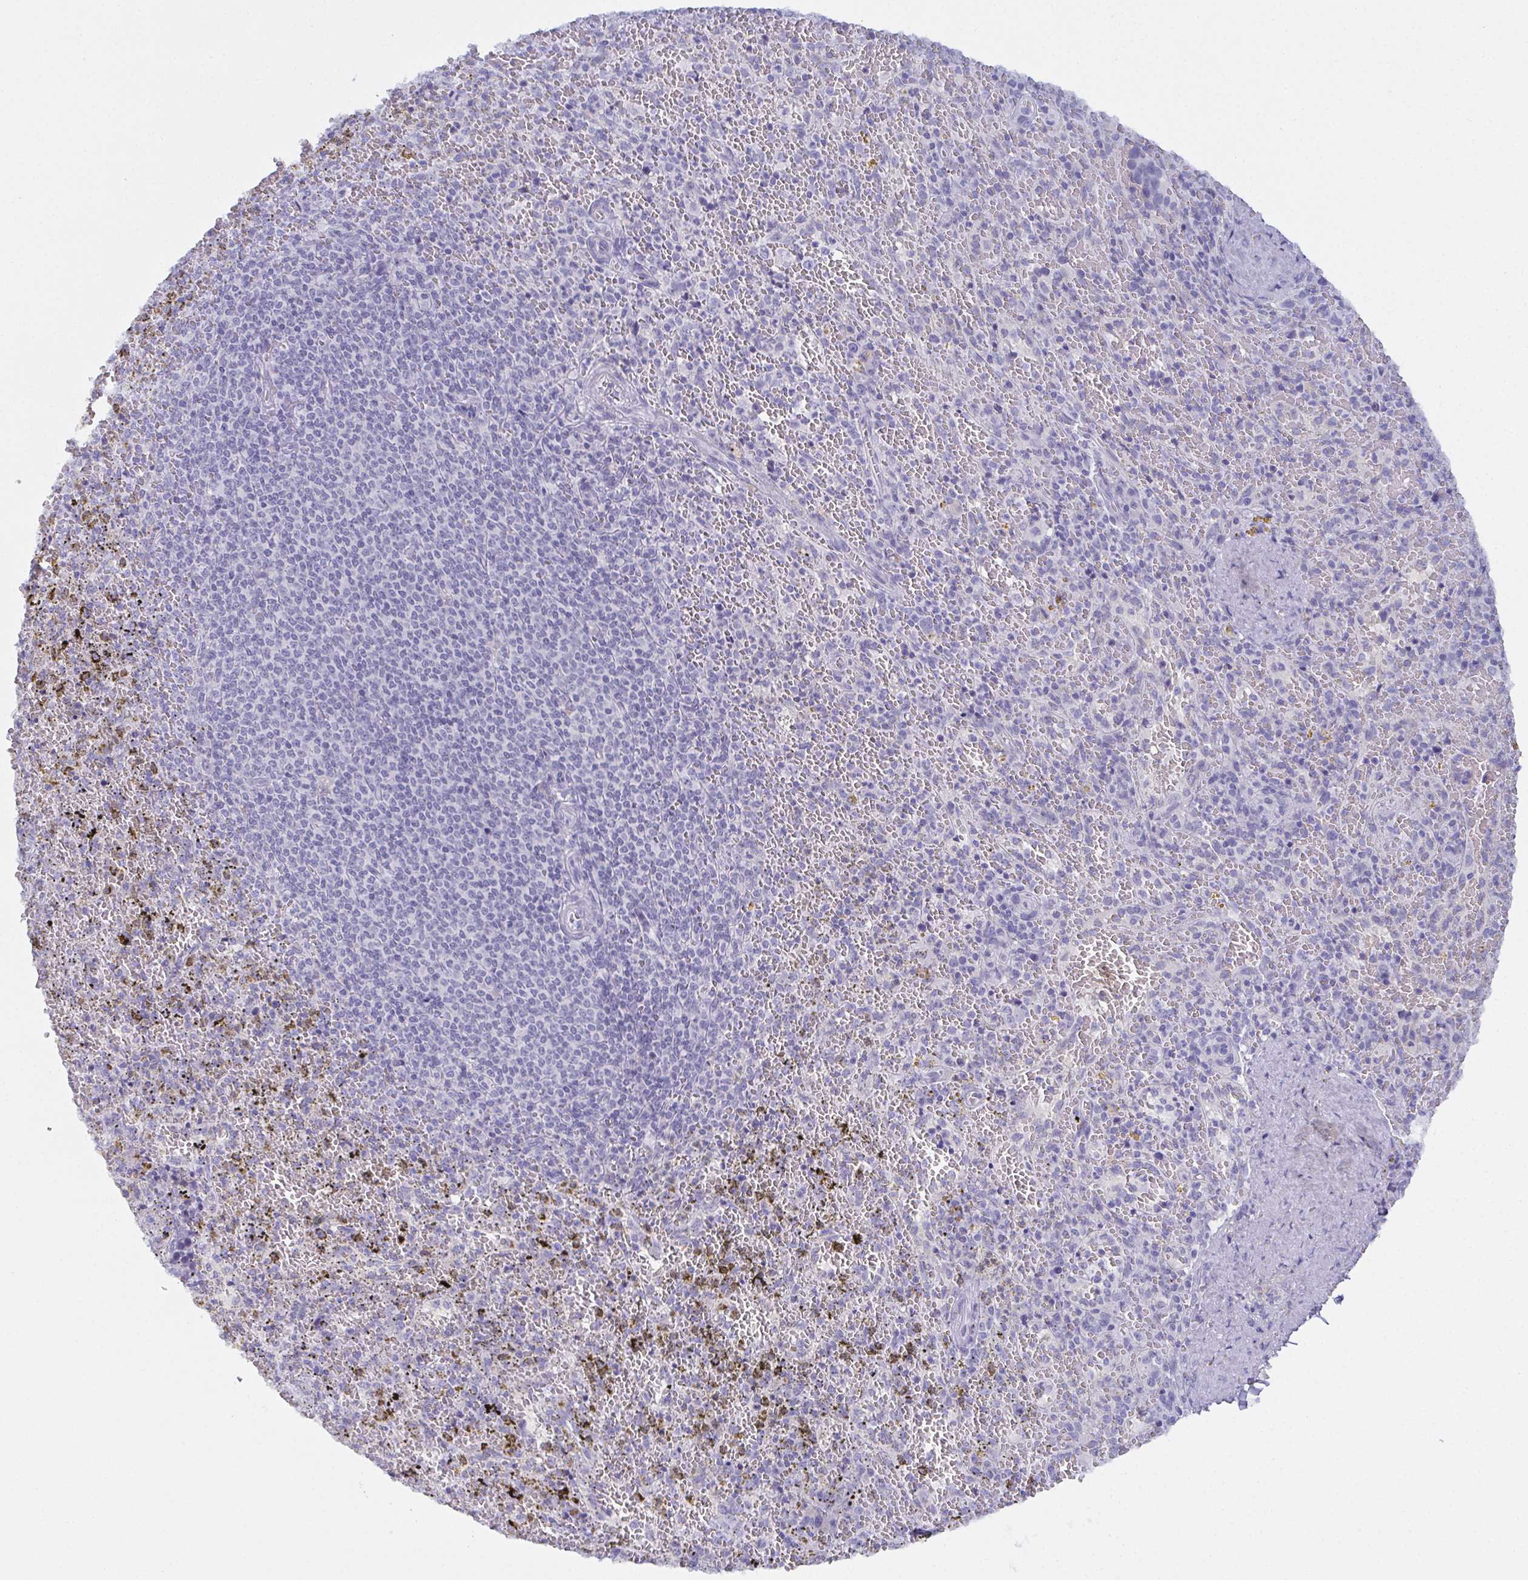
{"staining": {"intensity": "negative", "quantity": "none", "location": "none"}, "tissue": "spleen", "cell_type": "Cells in red pulp", "image_type": "normal", "snomed": [{"axis": "morphology", "description": "Normal tissue, NOS"}, {"axis": "topography", "description": "Spleen"}], "caption": "This micrograph is of unremarkable spleen stained with IHC to label a protein in brown with the nuclei are counter-stained blue. There is no expression in cells in red pulp. The staining is performed using DAB brown chromogen with nuclei counter-stained in using hematoxylin.", "gene": "SLC36A2", "patient": {"sex": "female", "age": 50}}